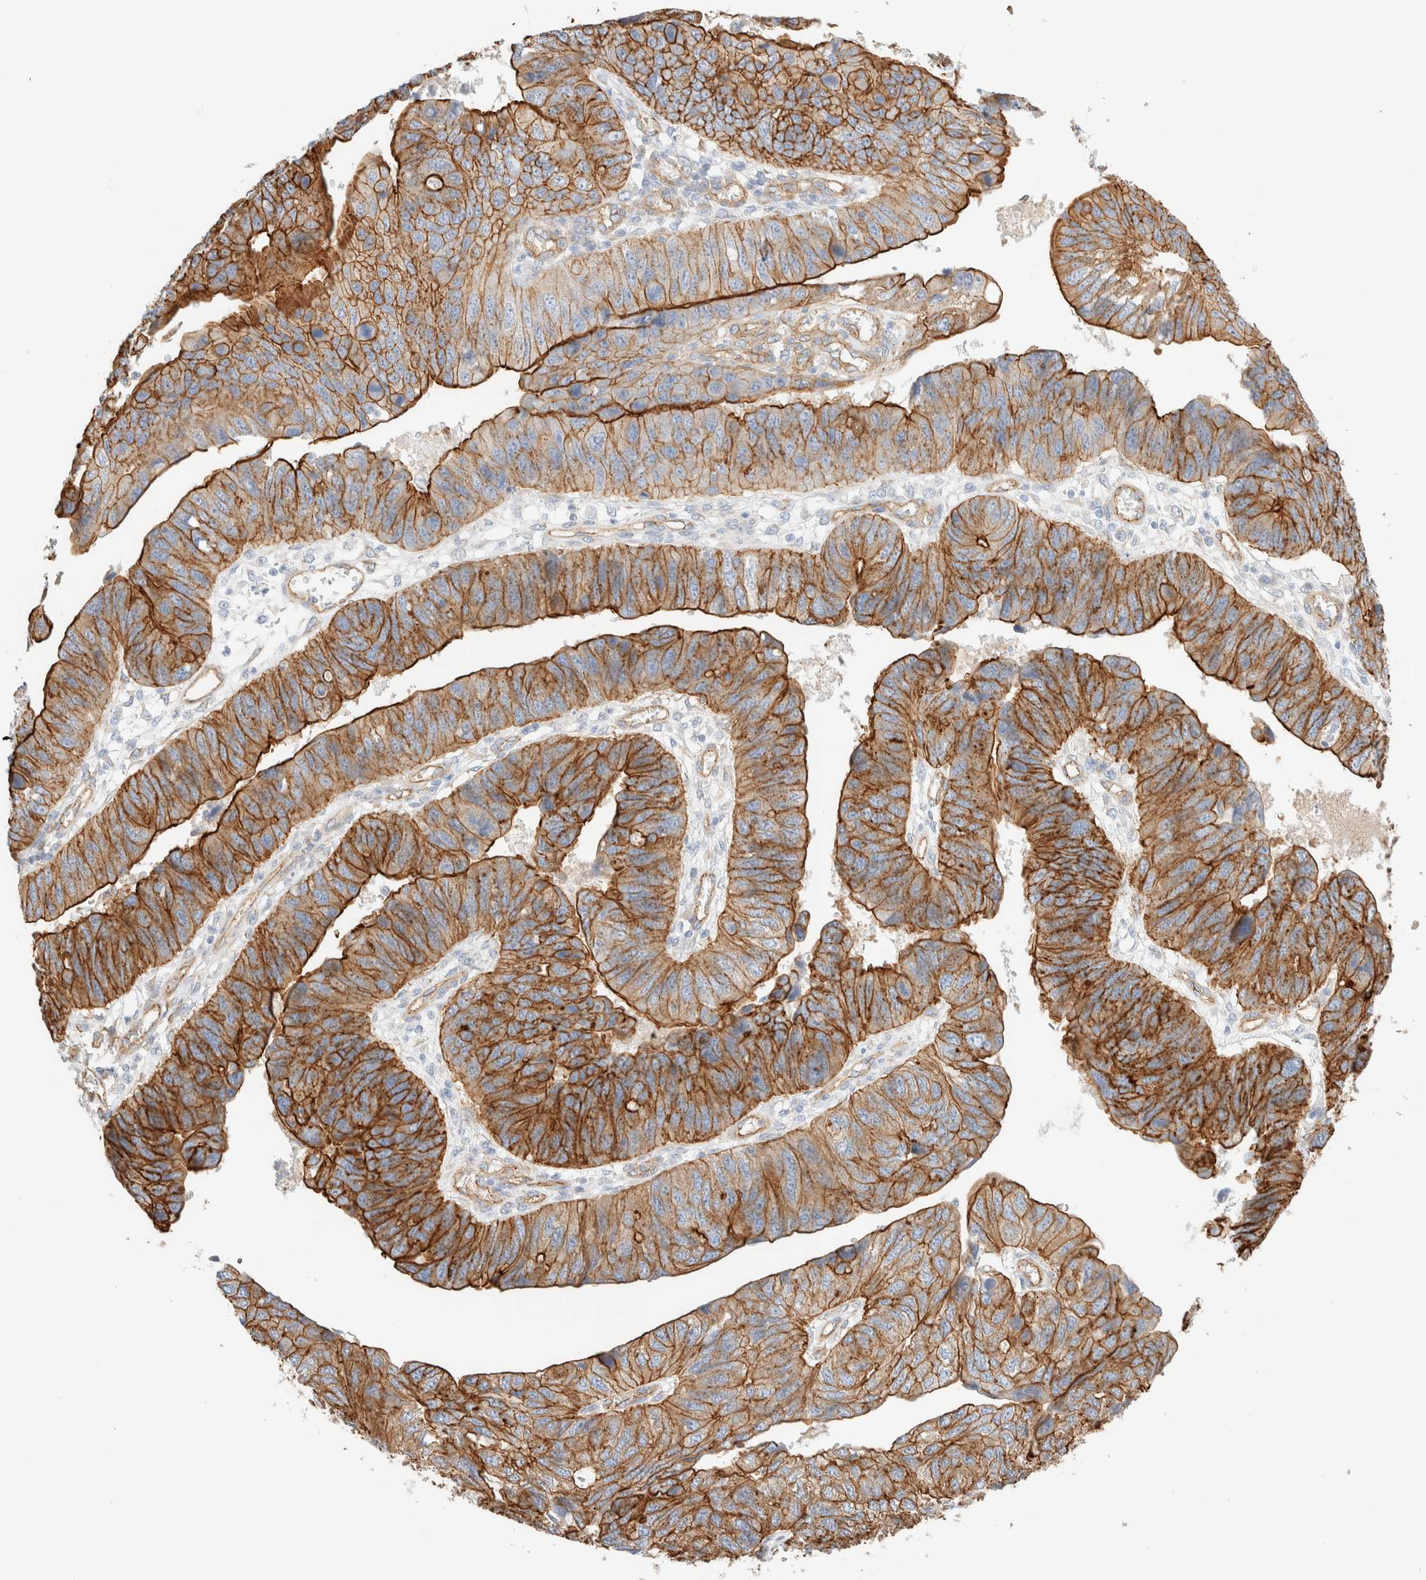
{"staining": {"intensity": "strong", "quantity": ">75%", "location": "cytoplasmic/membranous"}, "tissue": "stomach cancer", "cell_type": "Tumor cells", "image_type": "cancer", "snomed": [{"axis": "morphology", "description": "Adenocarcinoma, NOS"}, {"axis": "topography", "description": "Stomach"}], "caption": "A high amount of strong cytoplasmic/membranous staining is present in about >75% of tumor cells in stomach cancer (adenocarcinoma) tissue.", "gene": "CYB5R4", "patient": {"sex": "male", "age": 59}}